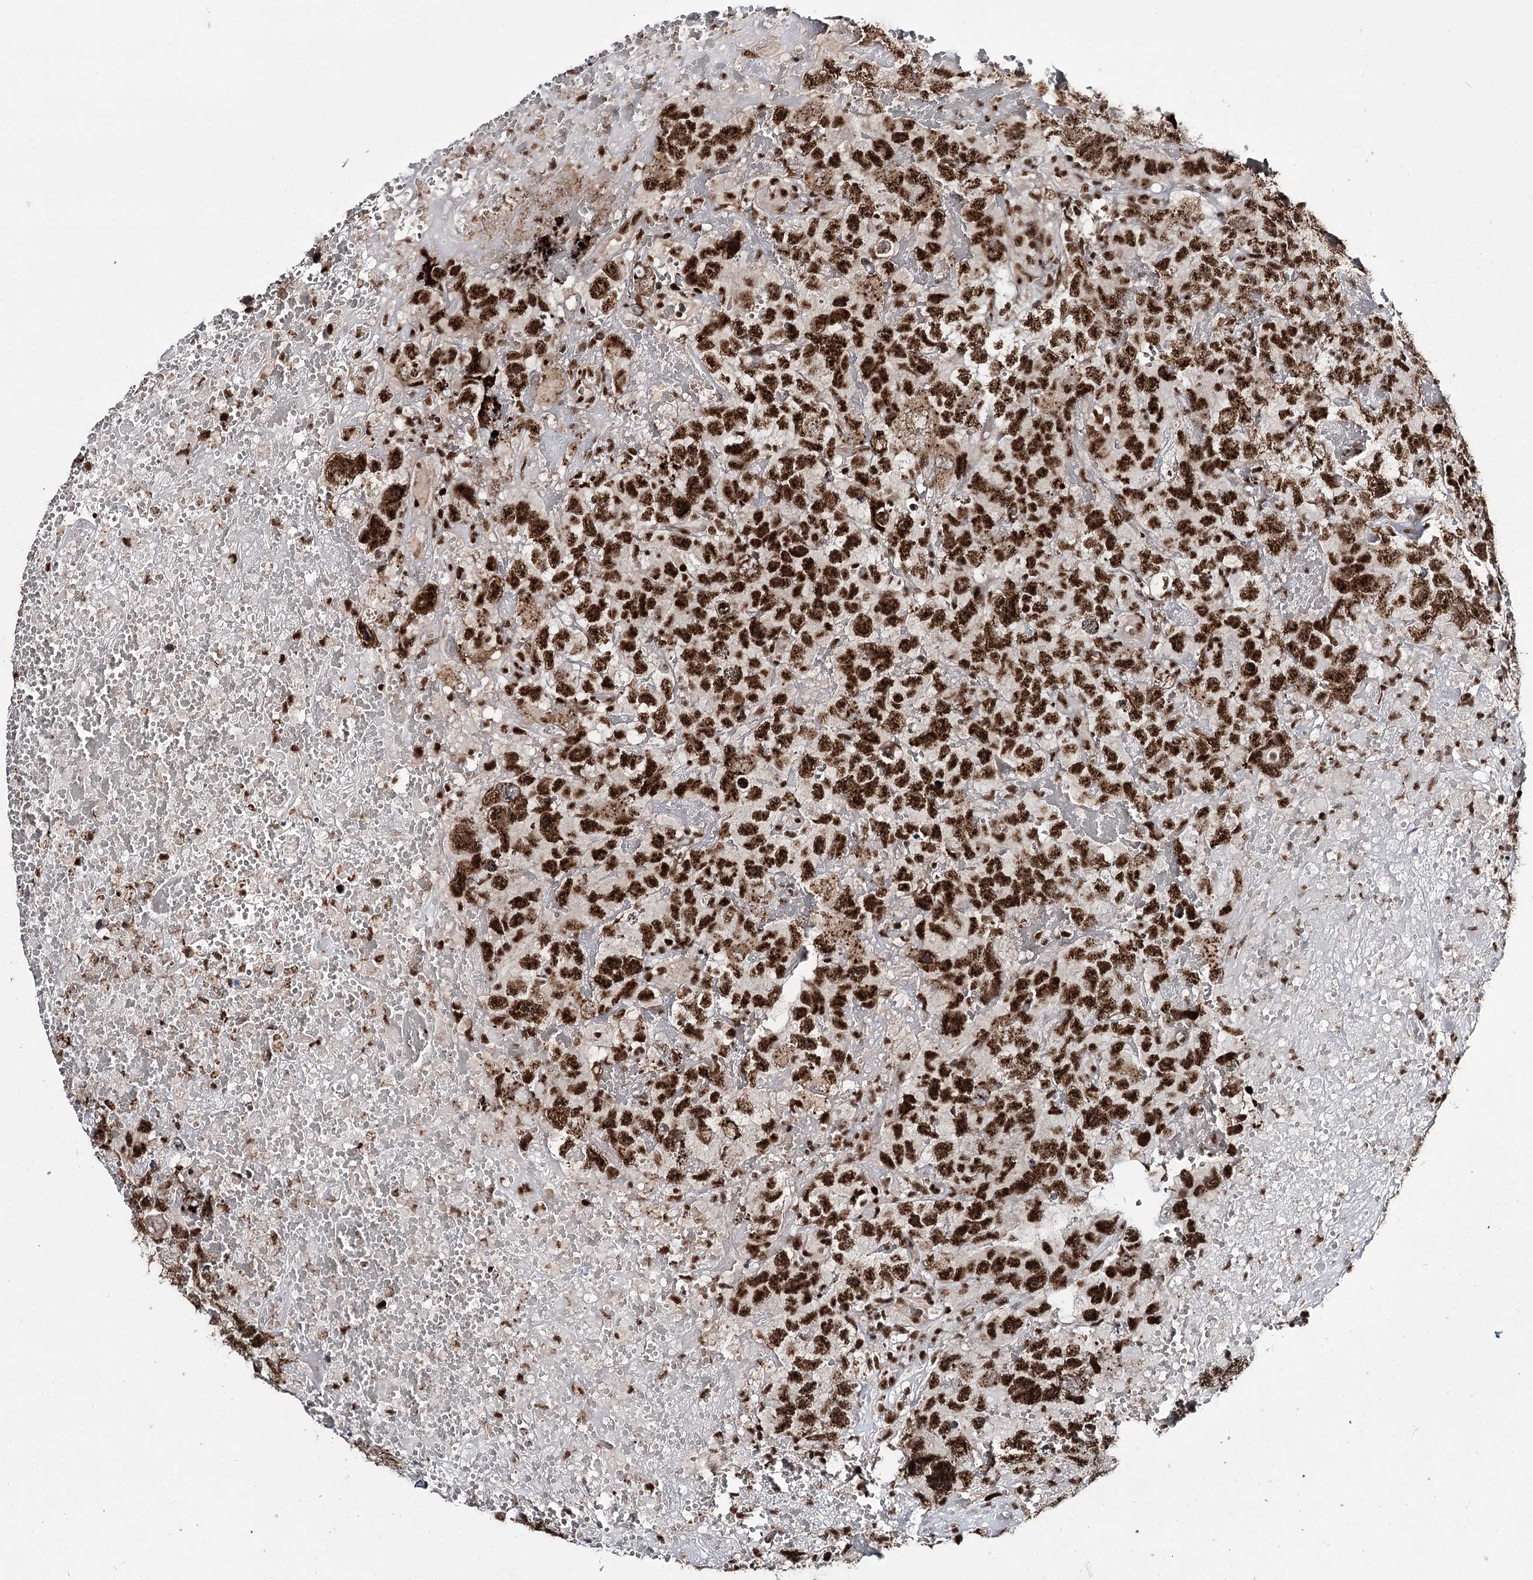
{"staining": {"intensity": "strong", "quantity": ">75%", "location": "nuclear"}, "tissue": "testis cancer", "cell_type": "Tumor cells", "image_type": "cancer", "snomed": [{"axis": "morphology", "description": "Carcinoma, Embryonal, NOS"}, {"axis": "topography", "description": "Testis"}], "caption": "A high-resolution image shows immunohistochemistry (IHC) staining of testis cancer (embryonal carcinoma), which shows strong nuclear positivity in about >75% of tumor cells. The staining was performed using DAB to visualize the protein expression in brown, while the nuclei were stained in blue with hematoxylin (Magnification: 20x).", "gene": "PRPF40A", "patient": {"sex": "male", "age": 45}}